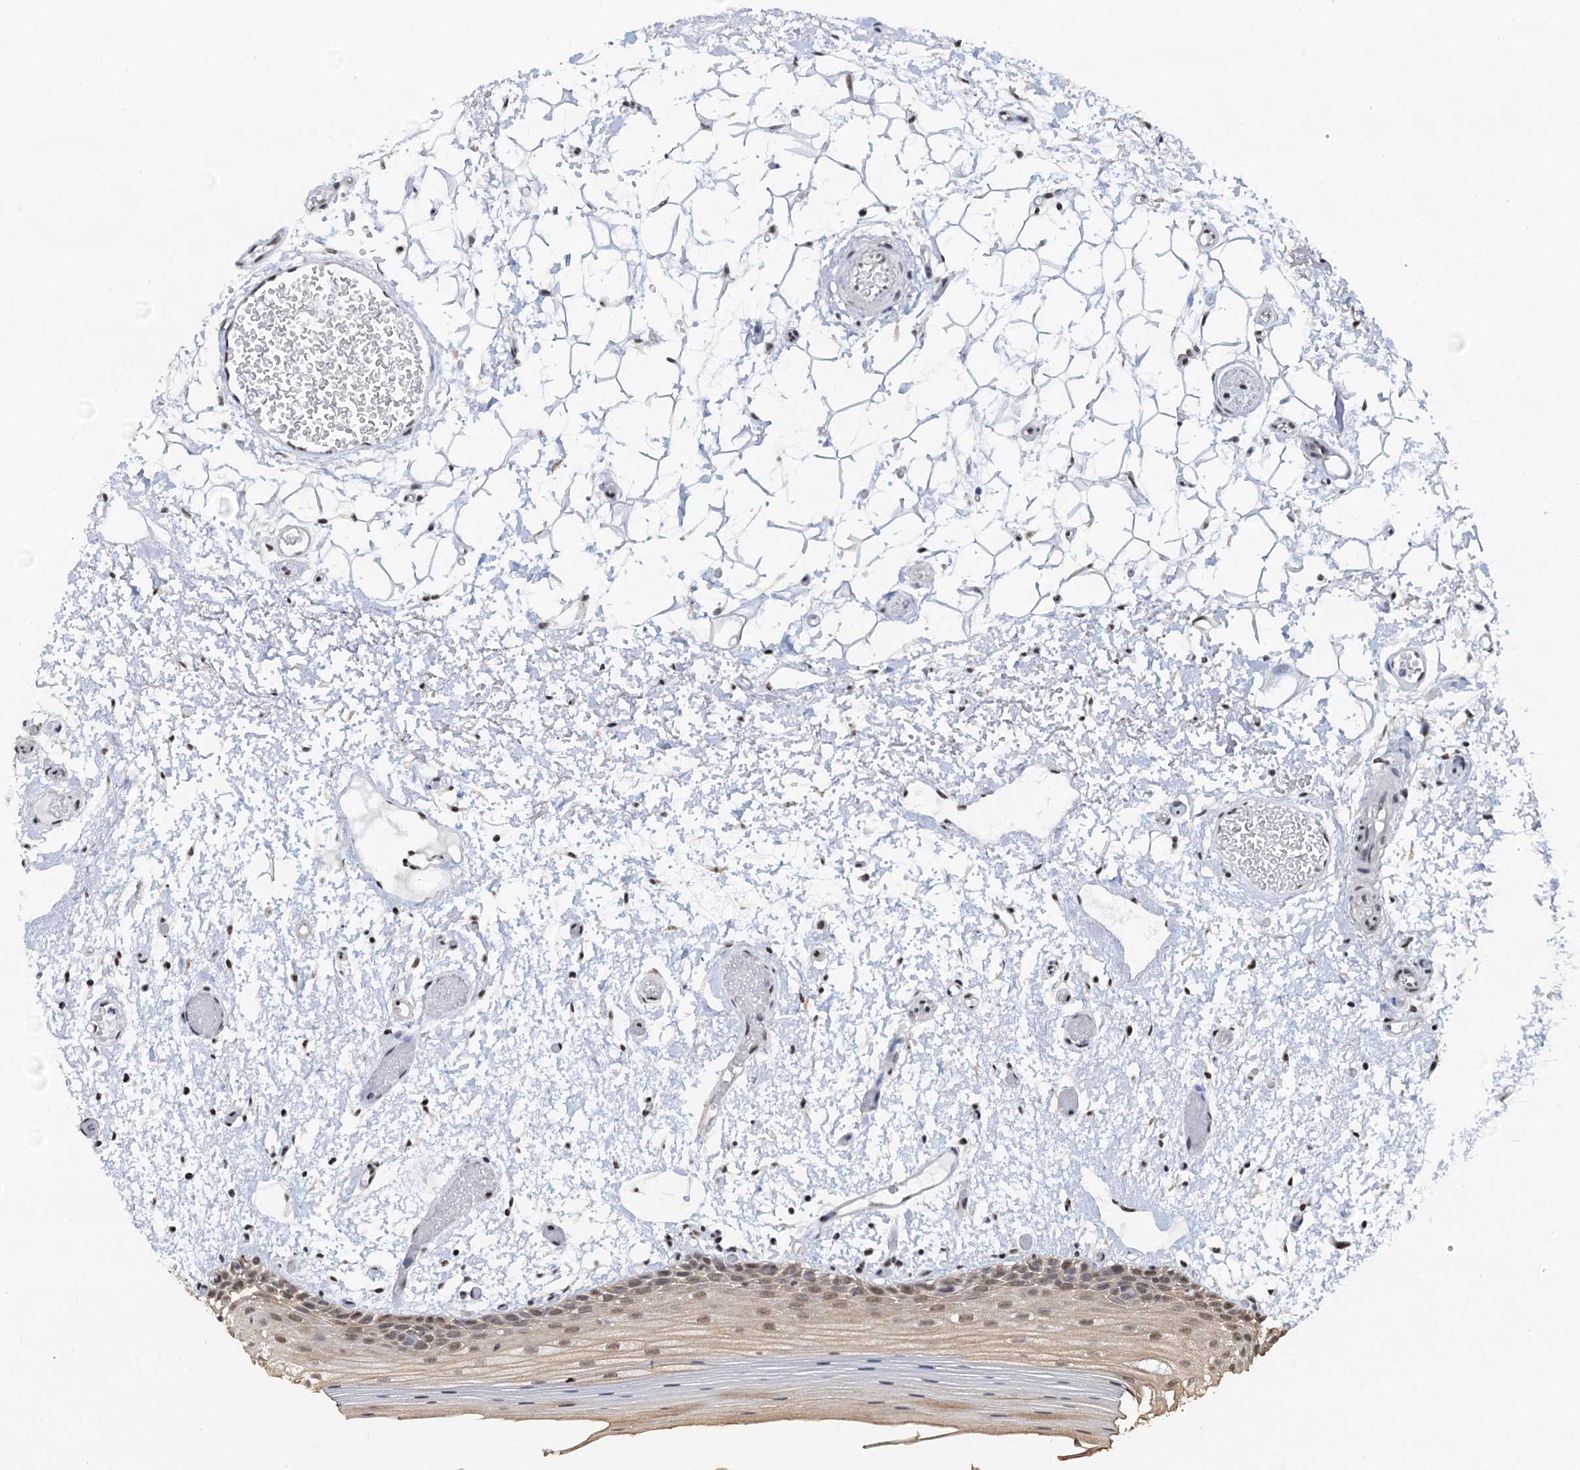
{"staining": {"intensity": "moderate", "quantity": "25%-75%", "location": "nuclear"}, "tissue": "oral mucosa", "cell_type": "Squamous epithelial cells", "image_type": "normal", "snomed": [{"axis": "morphology", "description": "Normal tissue, NOS"}, {"axis": "topography", "description": "Oral tissue"}], "caption": "A photomicrograph of oral mucosa stained for a protein shows moderate nuclear brown staining in squamous epithelial cells.", "gene": "ZNF609", "patient": {"sex": "male", "age": 52}}